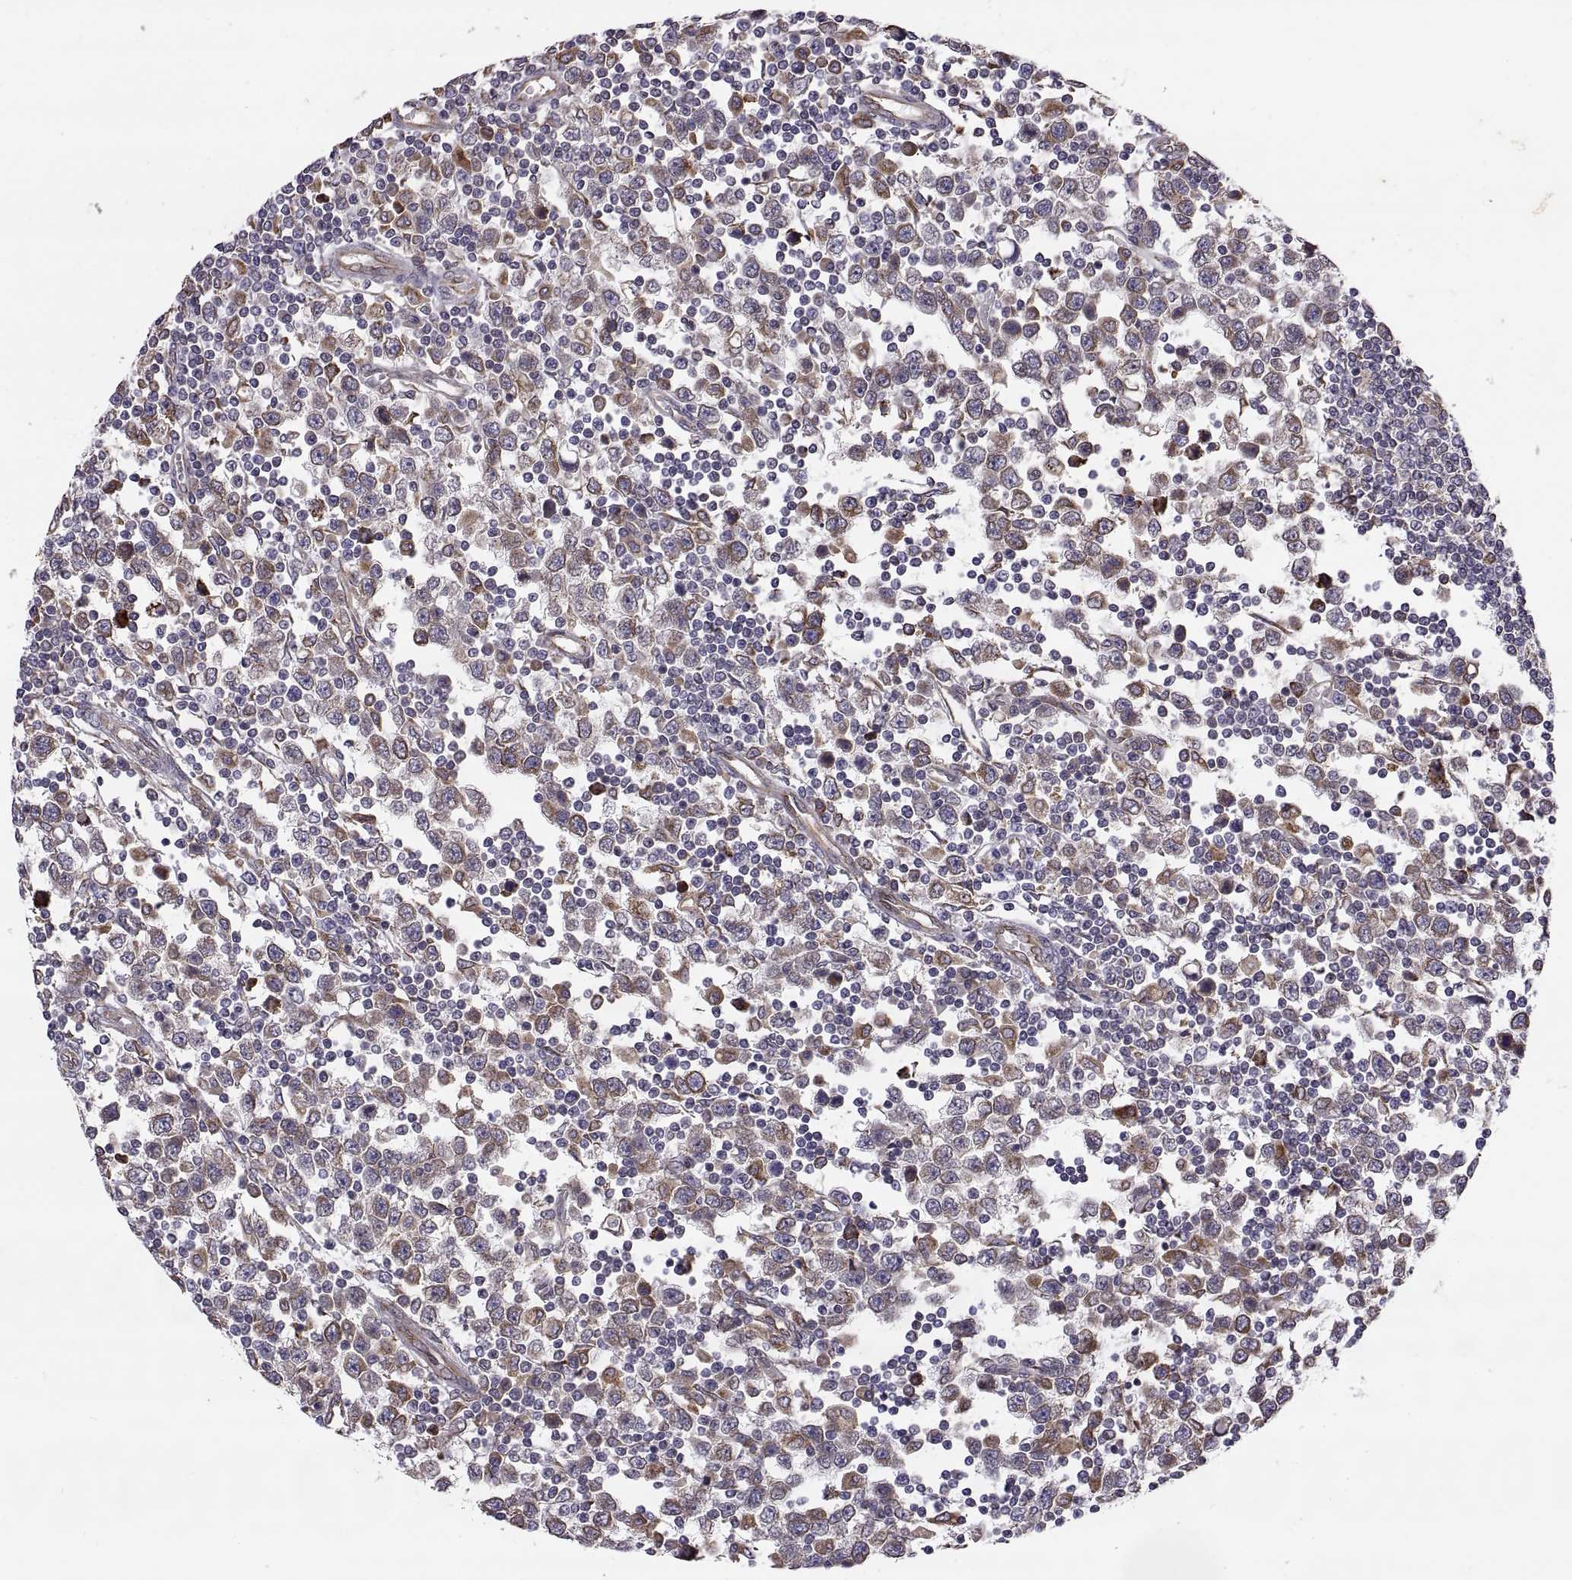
{"staining": {"intensity": "moderate", "quantity": "<25%", "location": "cytoplasmic/membranous"}, "tissue": "testis cancer", "cell_type": "Tumor cells", "image_type": "cancer", "snomed": [{"axis": "morphology", "description": "Seminoma, NOS"}, {"axis": "topography", "description": "Testis"}], "caption": "Testis seminoma stained with a protein marker displays moderate staining in tumor cells.", "gene": "PLEKHB2", "patient": {"sex": "male", "age": 34}}